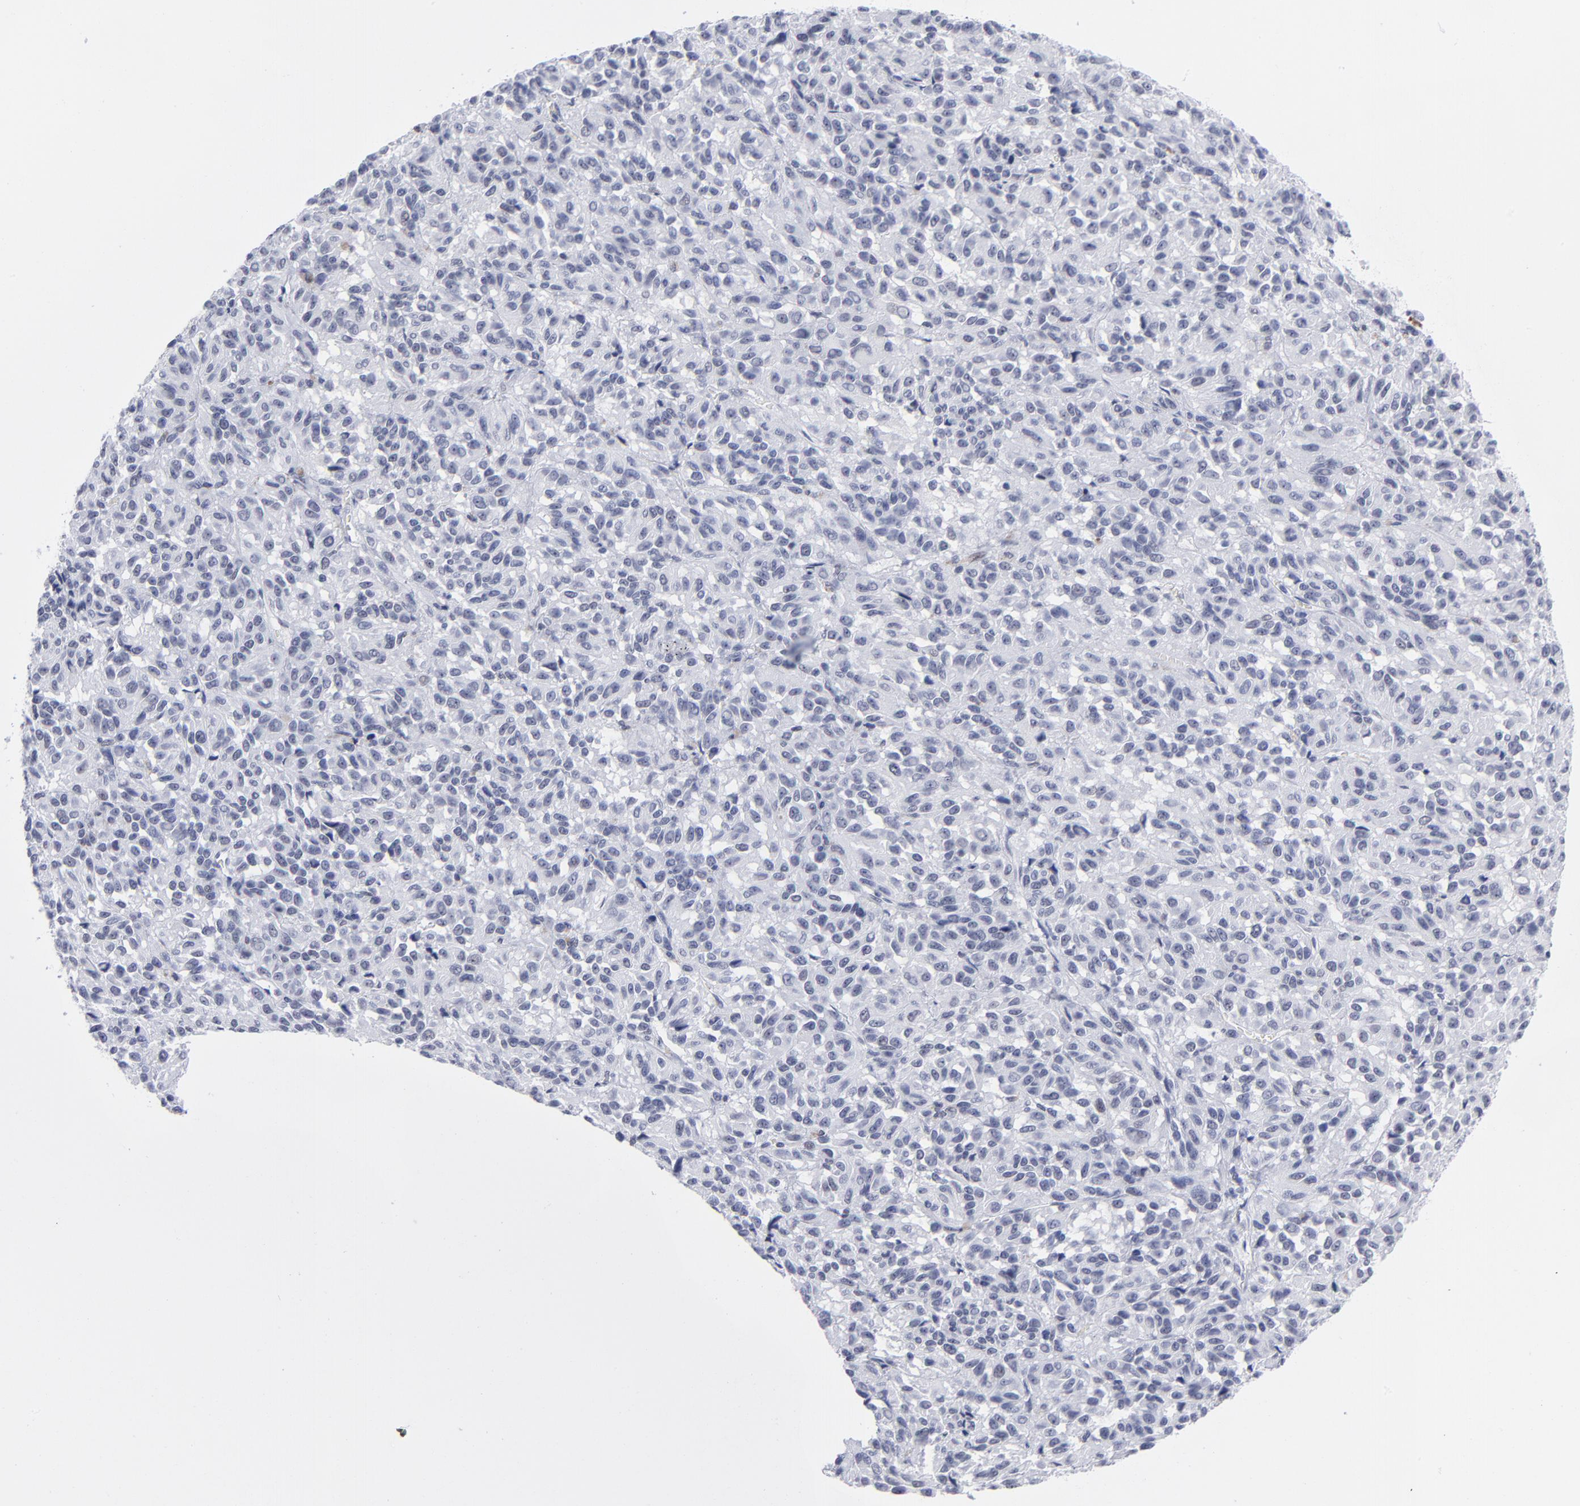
{"staining": {"intensity": "negative", "quantity": "none", "location": "none"}, "tissue": "melanoma", "cell_type": "Tumor cells", "image_type": "cancer", "snomed": [{"axis": "morphology", "description": "Malignant melanoma, Metastatic site"}, {"axis": "topography", "description": "Lung"}], "caption": "Immunohistochemistry micrograph of neoplastic tissue: melanoma stained with DAB (3,3'-diaminobenzidine) reveals no significant protein positivity in tumor cells.", "gene": "SNRPB", "patient": {"sex": "male", "age": 64}}